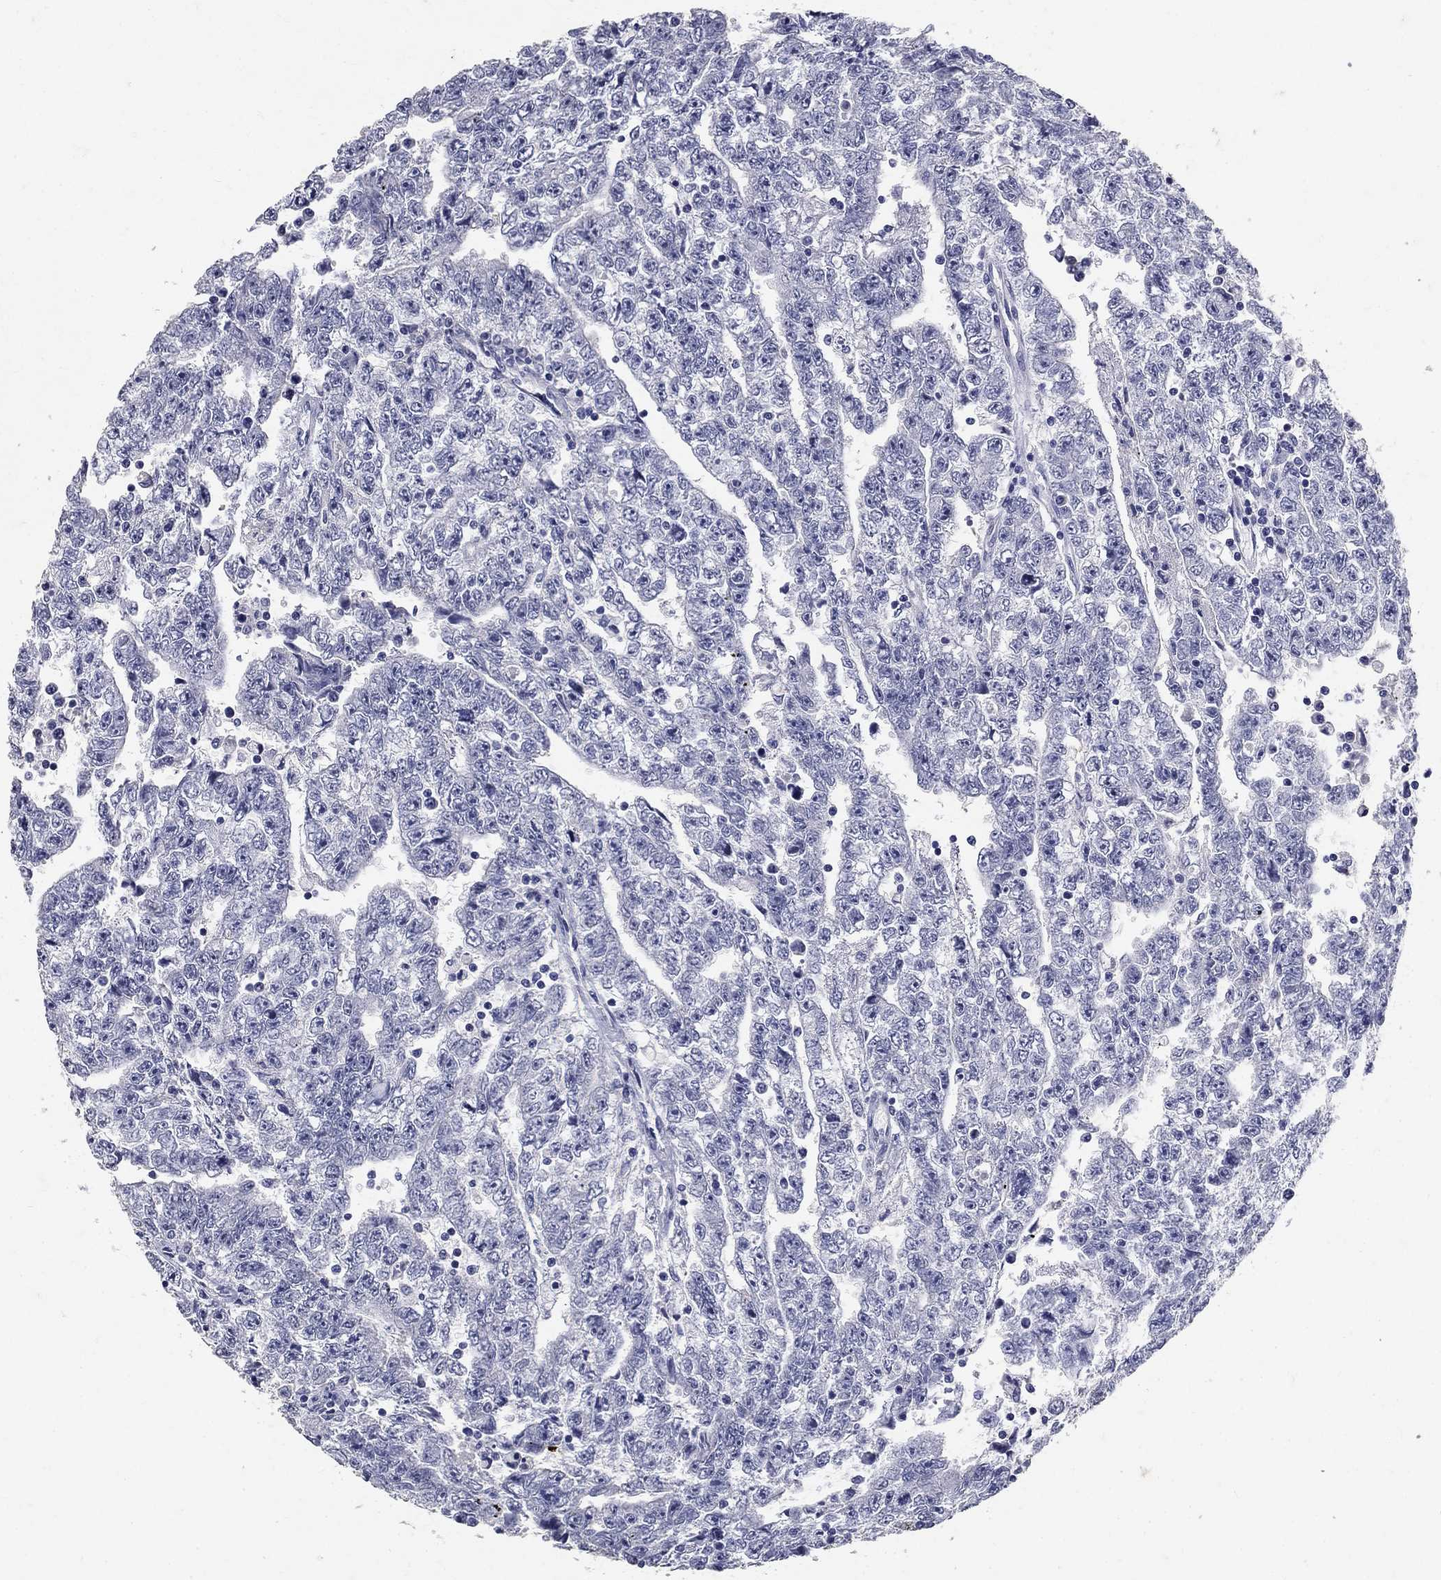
{"staining": {"intensity": "negative", "quantity": "none", "location": "none"}, "tissue": "testis cancer", "cell_type": "Tumor cells", "image_type": "cancer", "snomed": [{"axis": "morphology", "description": "Carcinoma, Embryonal, NOS"}, {"axis": "topography", "description": "Testis"}], "caption": "A high-resolution histopathology image shows immunohistochemistry staining of testis cancer (embryonal carcinoma), which reveals no significant staining in tumor cells.", "gene": "POMC", "patient": {"sex": "male", "age": 25}}